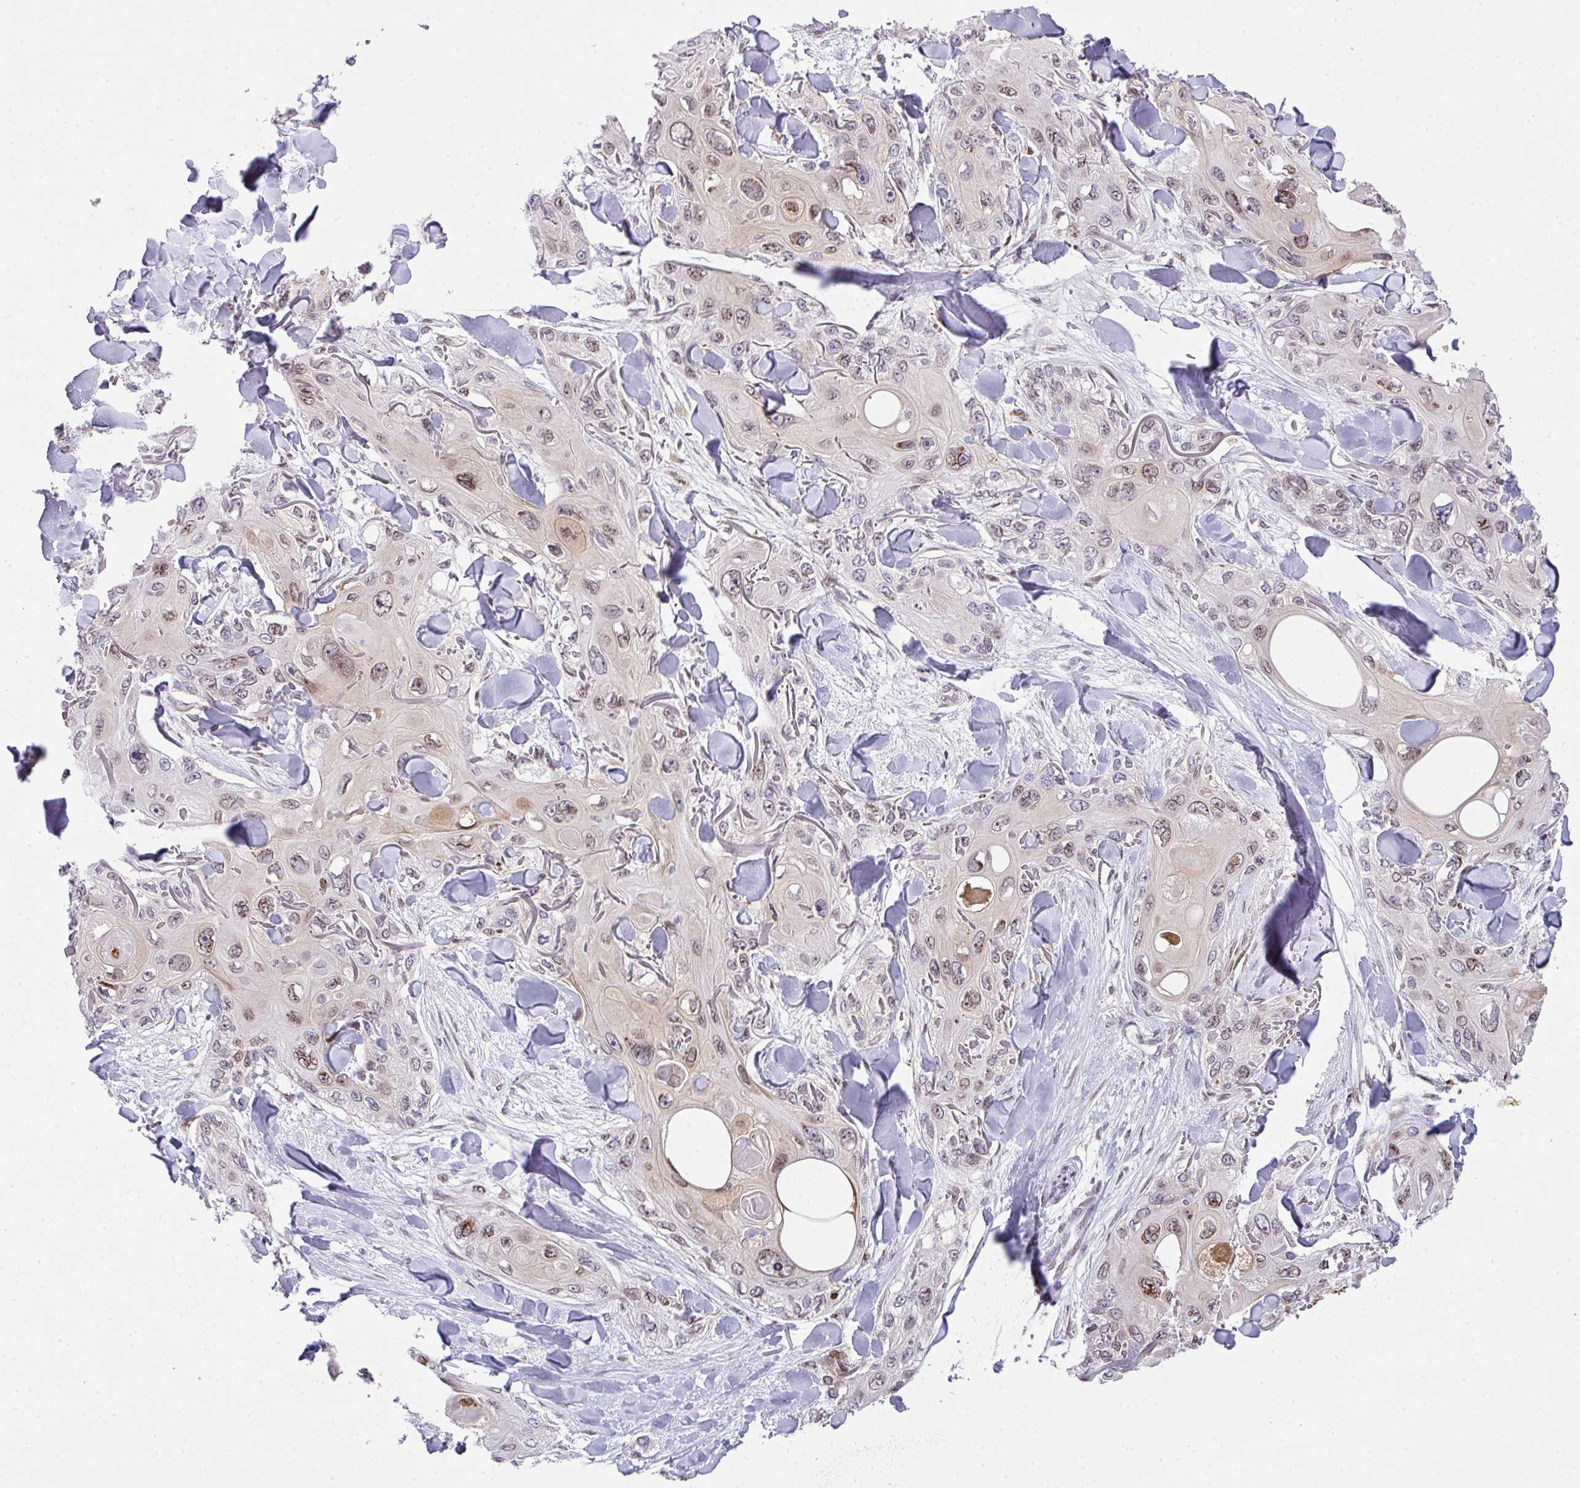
{"staining": {"intensity": "weak", "quantity": "25%-75%", "location": "cytoplasmic/membranous,nuclear"}, "tissue": "skin cancer", "cell_type": "Tumor cells", "image_type": "cancer", "snomed": [{"axis": "morphology", "description": "Normal tissue, NOS"}, {"axis": "morphology", "description": "Squamous cell carcinoma, NOS"}, {"axis": "topography", "description": "Skin"}], "caption": "An immunohistochemistry (IHC) image of neoplastic tissue is shown. Protein staining in brown labels weak cytoplasmic/membranous and nuclear positivity in skin cancer within tumor cells.", "gene": "PLK1", "patient": {"sex": "male", "age": 72}}